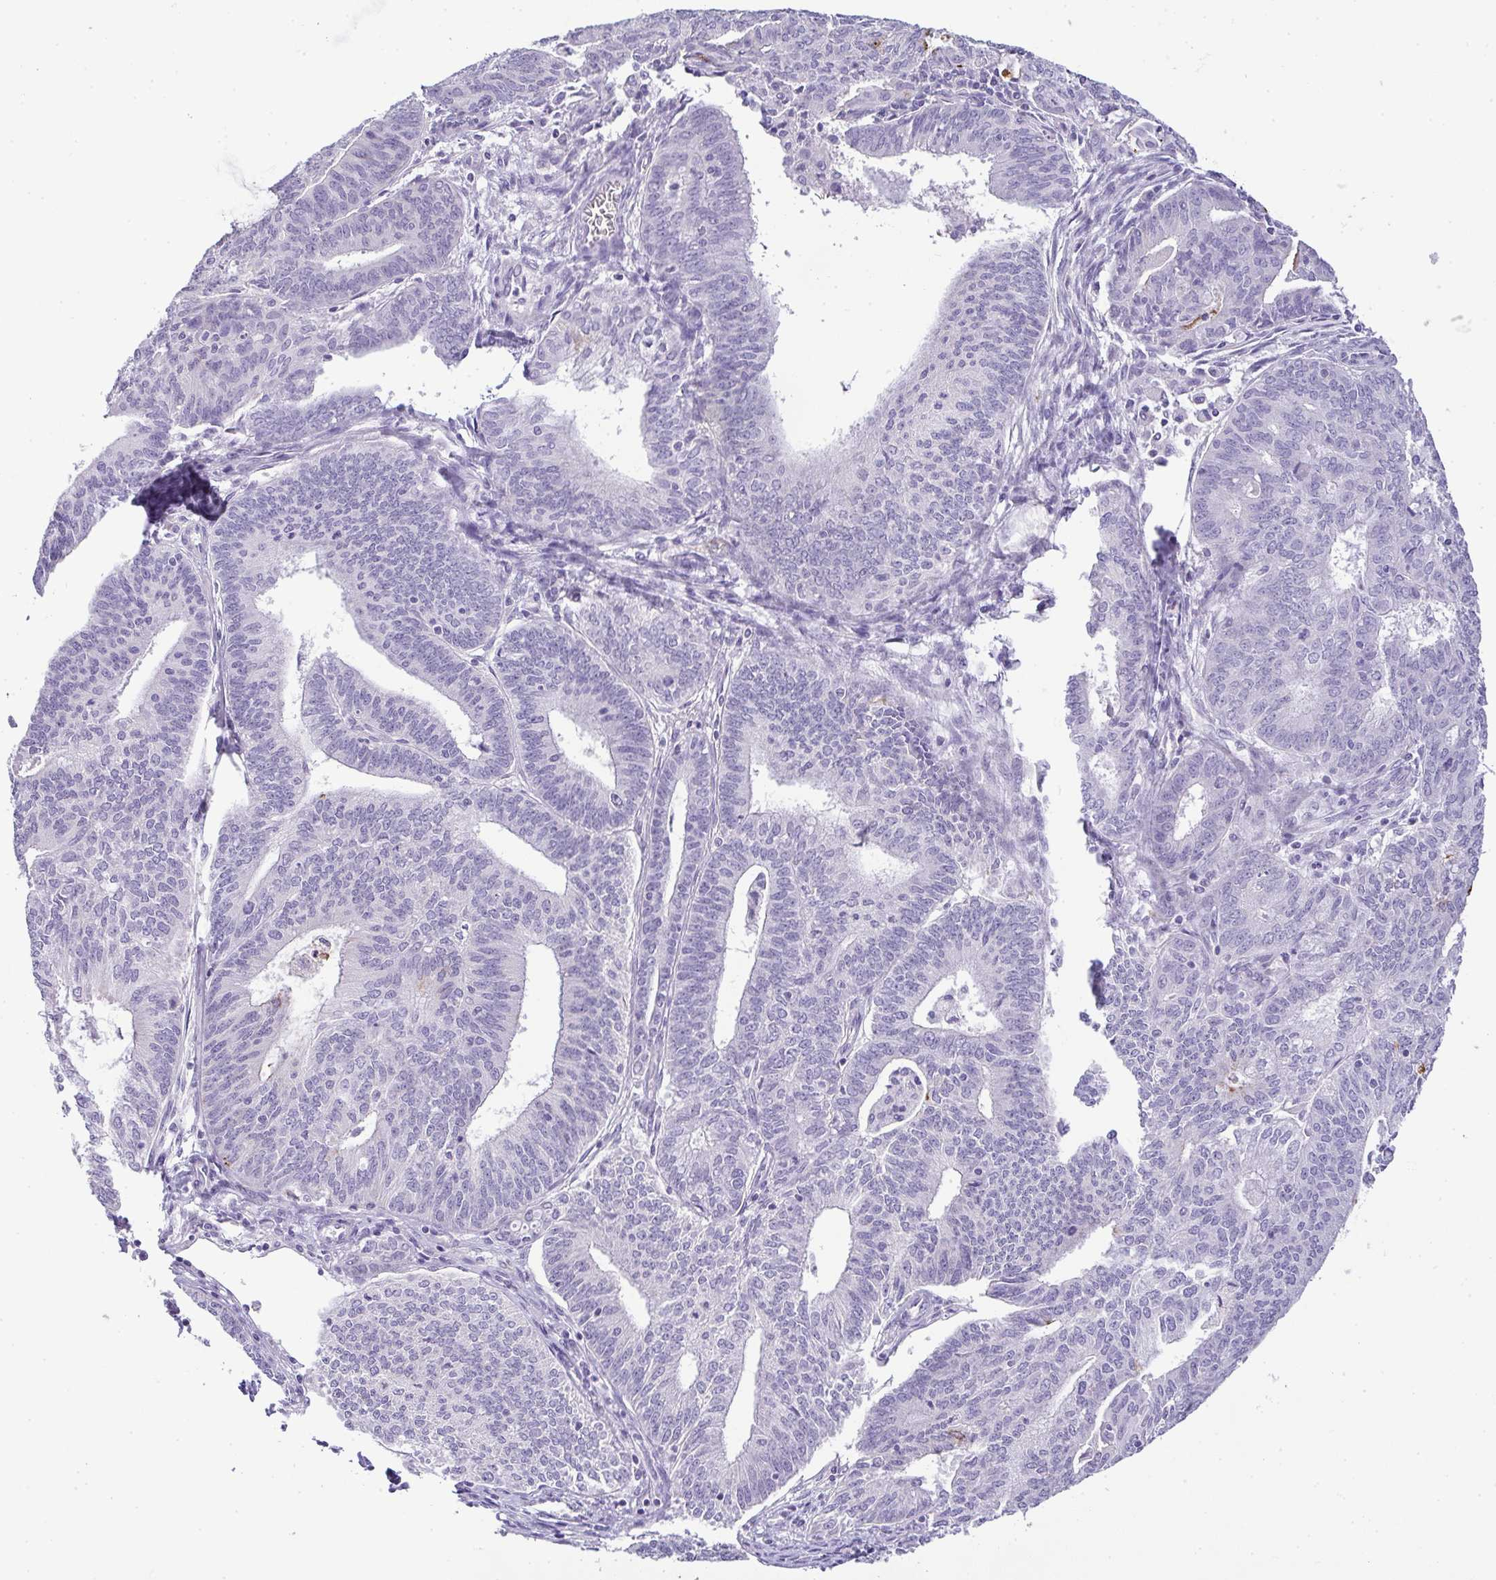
{"staining": {"intensity": "negative", "quantity": "none", "location": "none"}, "tissue": "endometrial cancer", "cell_type": "Tumor cells", "image_type": "cancer", "snomed": [{"axis": "morphology", "description": "Adenocarcinoma, NOS"}, {"axis": "topography", "description": "Endometrium"}], "caption": "Tumor cells show no significant expression in endometrial cancer (adenocarcinoma).", "gene": "LIPE", "patient": {"sex": "female", "age": 61}}